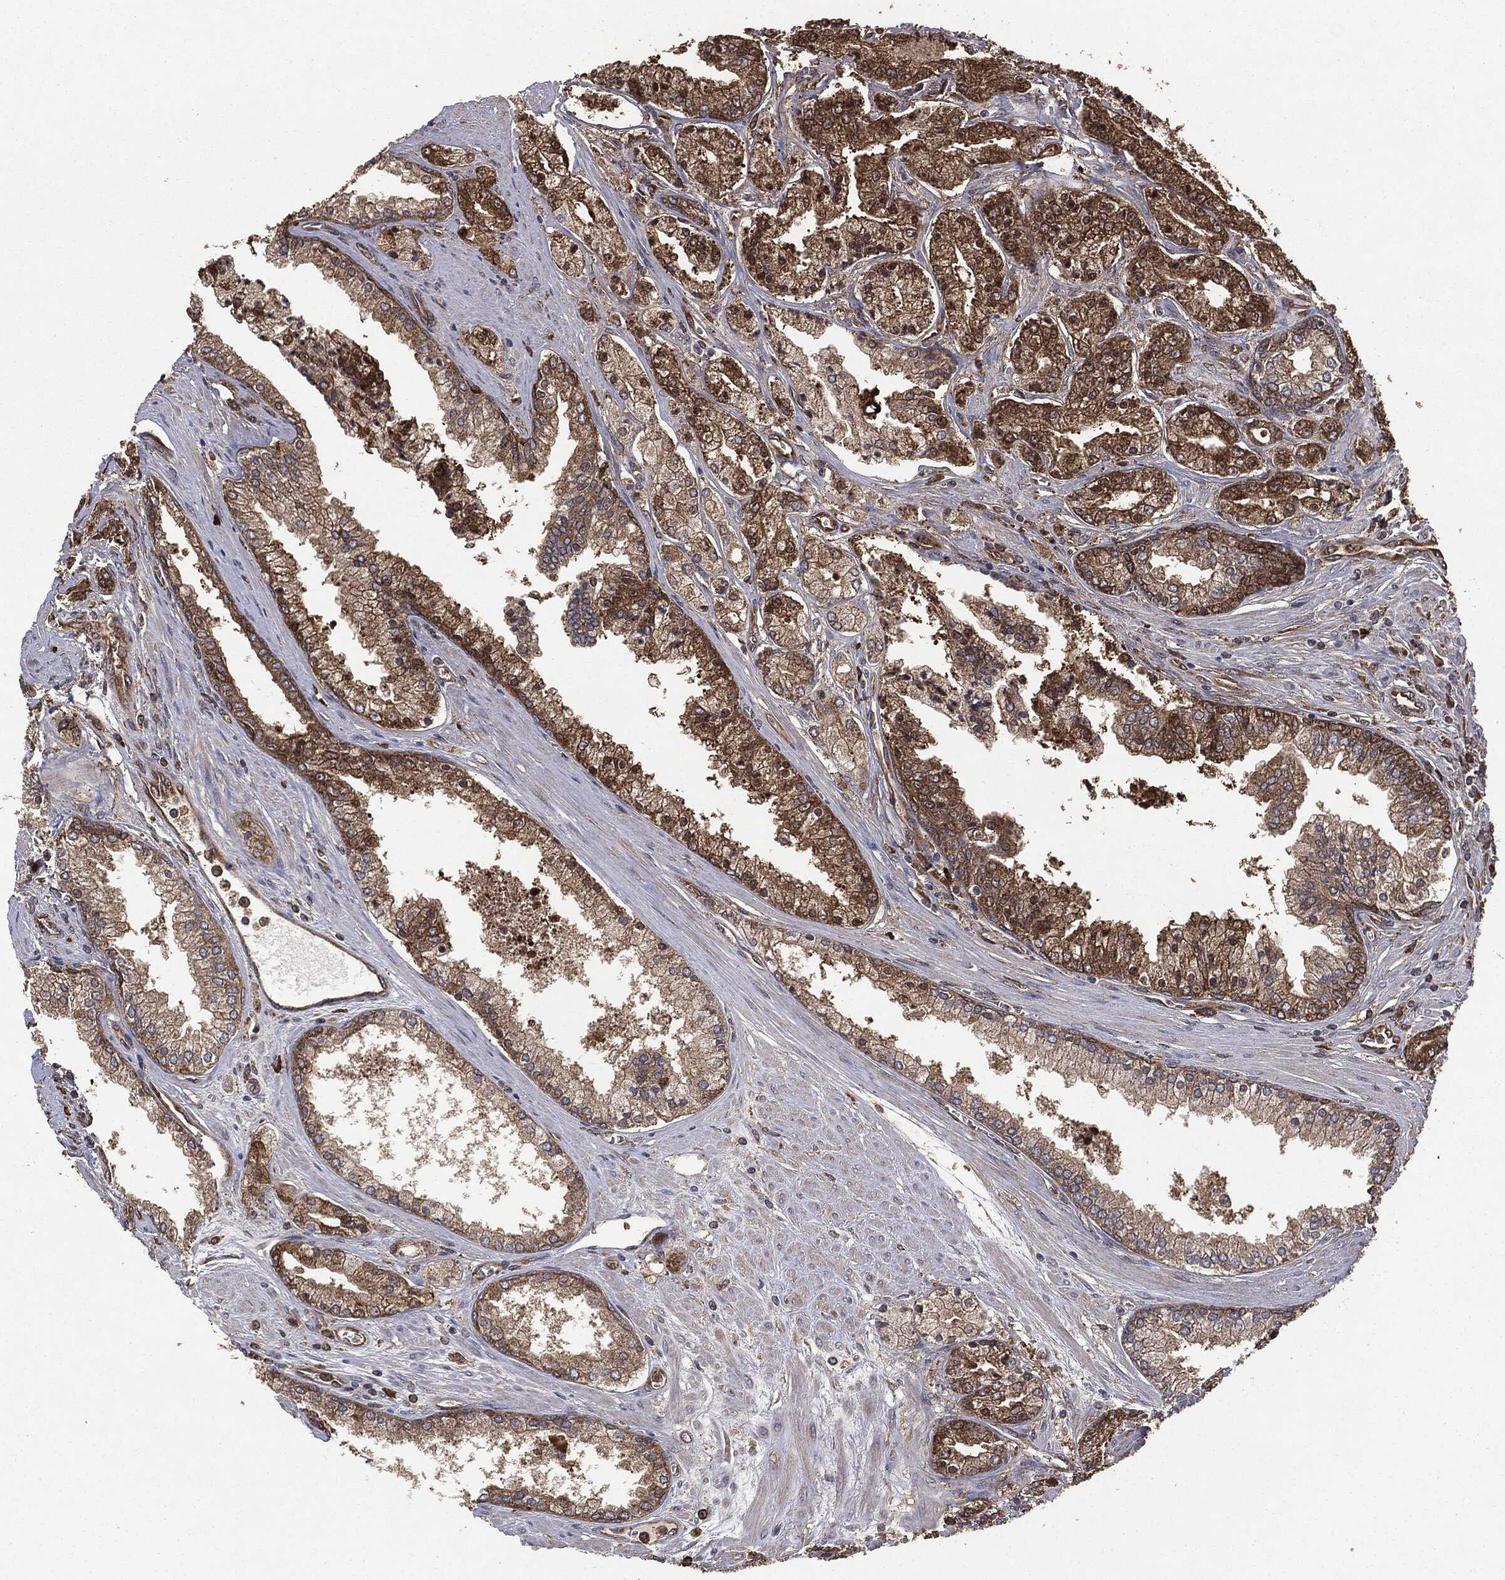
{"staining": {"intensity": "moderate", "quantity": "25%-75%", "location": "cytoplasmic/membranous"}, "tissue": "prostate cancer", "cell_type": "Tumor cells", "image_type": "cancer", "snomed": [{"axis": "morphology", "description": "Adenocarcinoma, High grade"}, {"axis": "topography", "description": "Prostate"}], "caption": "High-power microscopy captured an immunohistochemistry (IHC) micrograph of high-grade adenocarcinoma (prostate), revealing moderate cytoplasmic/membranous expression in about 25%-75% of tumor cells.", "gene": "NME1", "patient": {"sex": "male", "age": 66}}